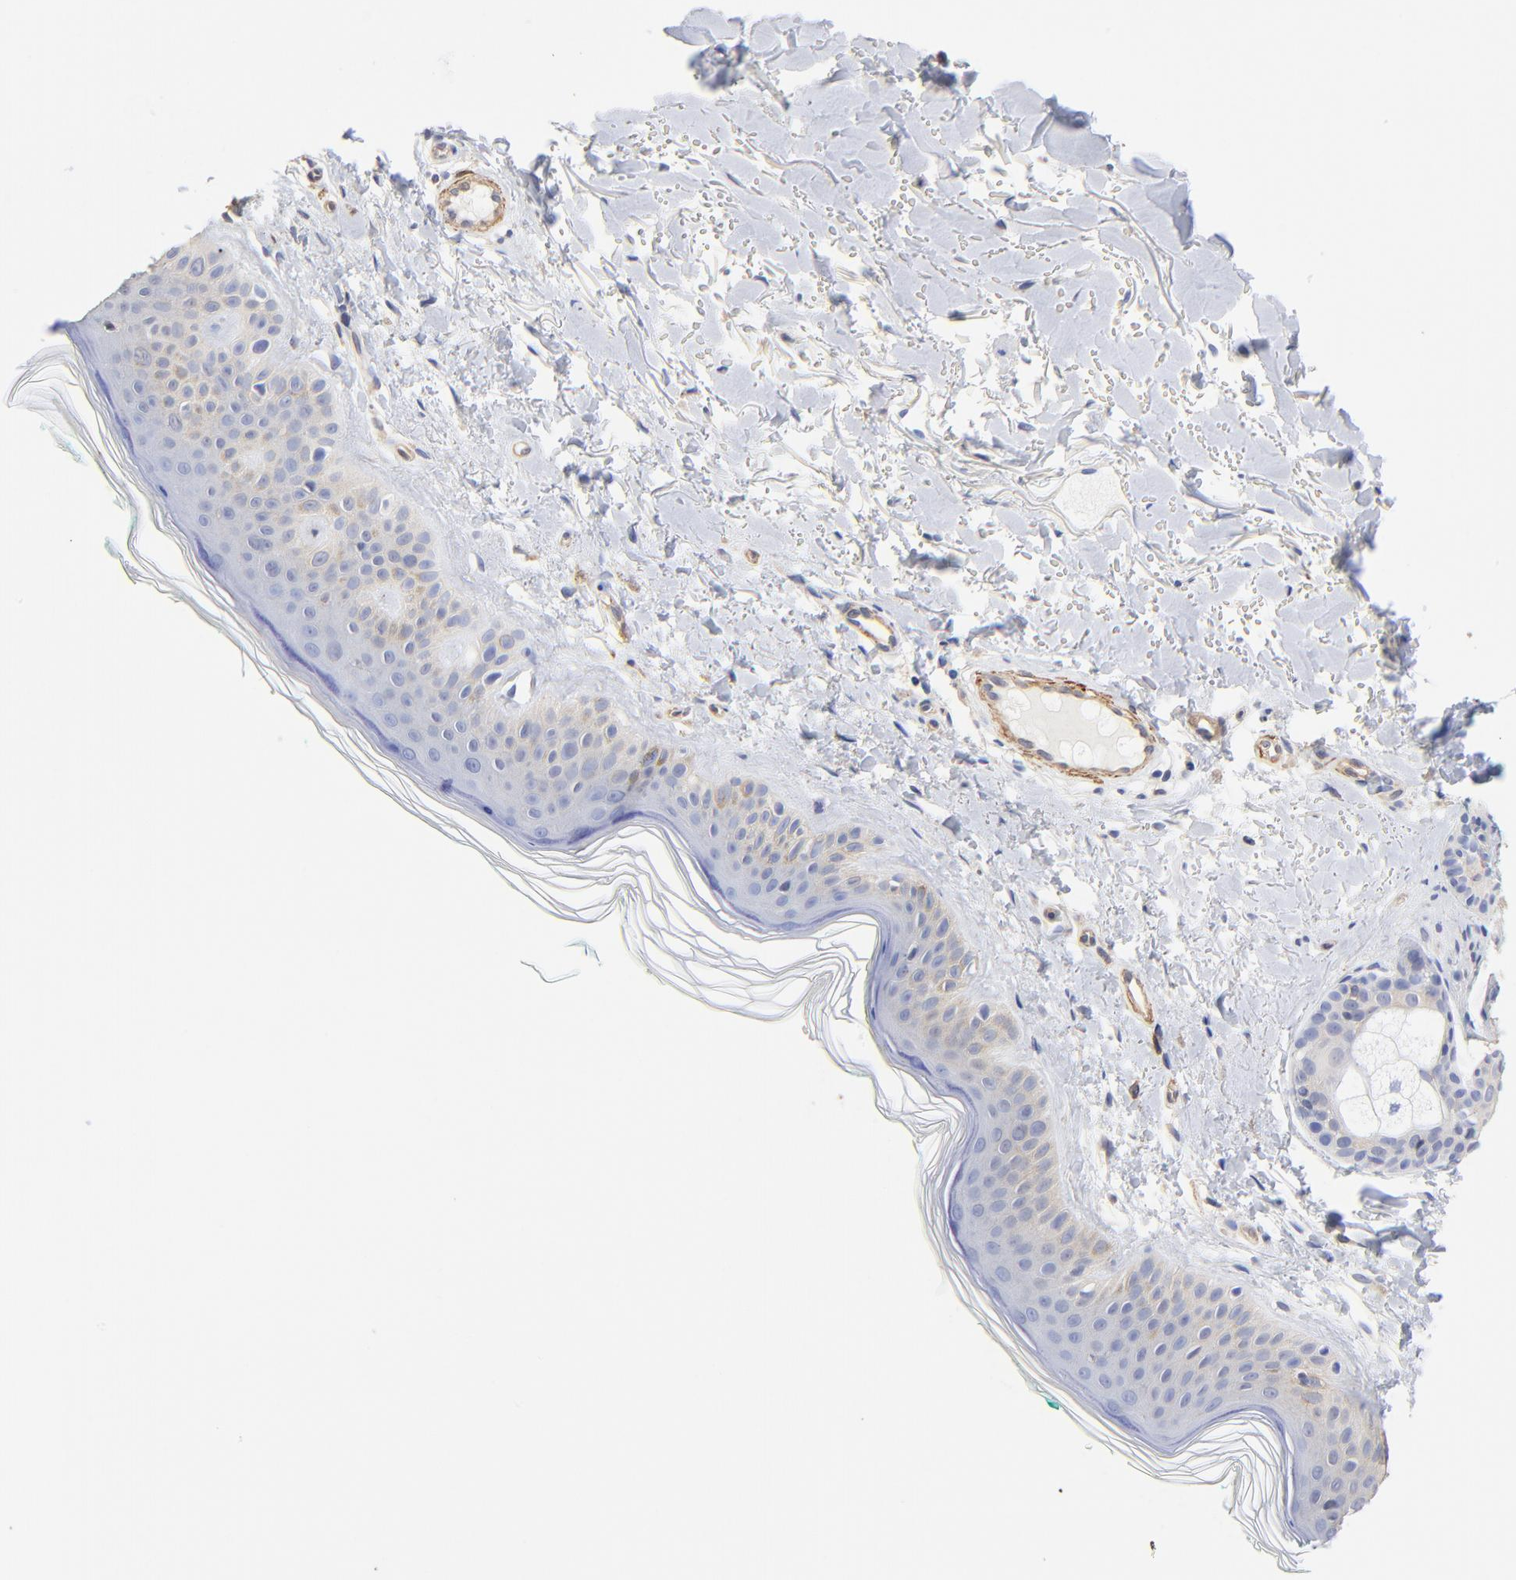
{"staining": {"intensity": "negative", "quantity": "none", "location": "none"}, "tissue": "skin", "cell_type": "Fibroblasts", "image_type": "normal", "snomed": [{"axis": "morphology", "description": "Normal tissue, NOS"}, {"axis": "topography", "description": "Skin"}], "caption": "An image of skin stained for a protein shows no brown staining in fibroblasts.", "gene": "TAGLN2", "patient": {"sex": "male", "age": 71}}